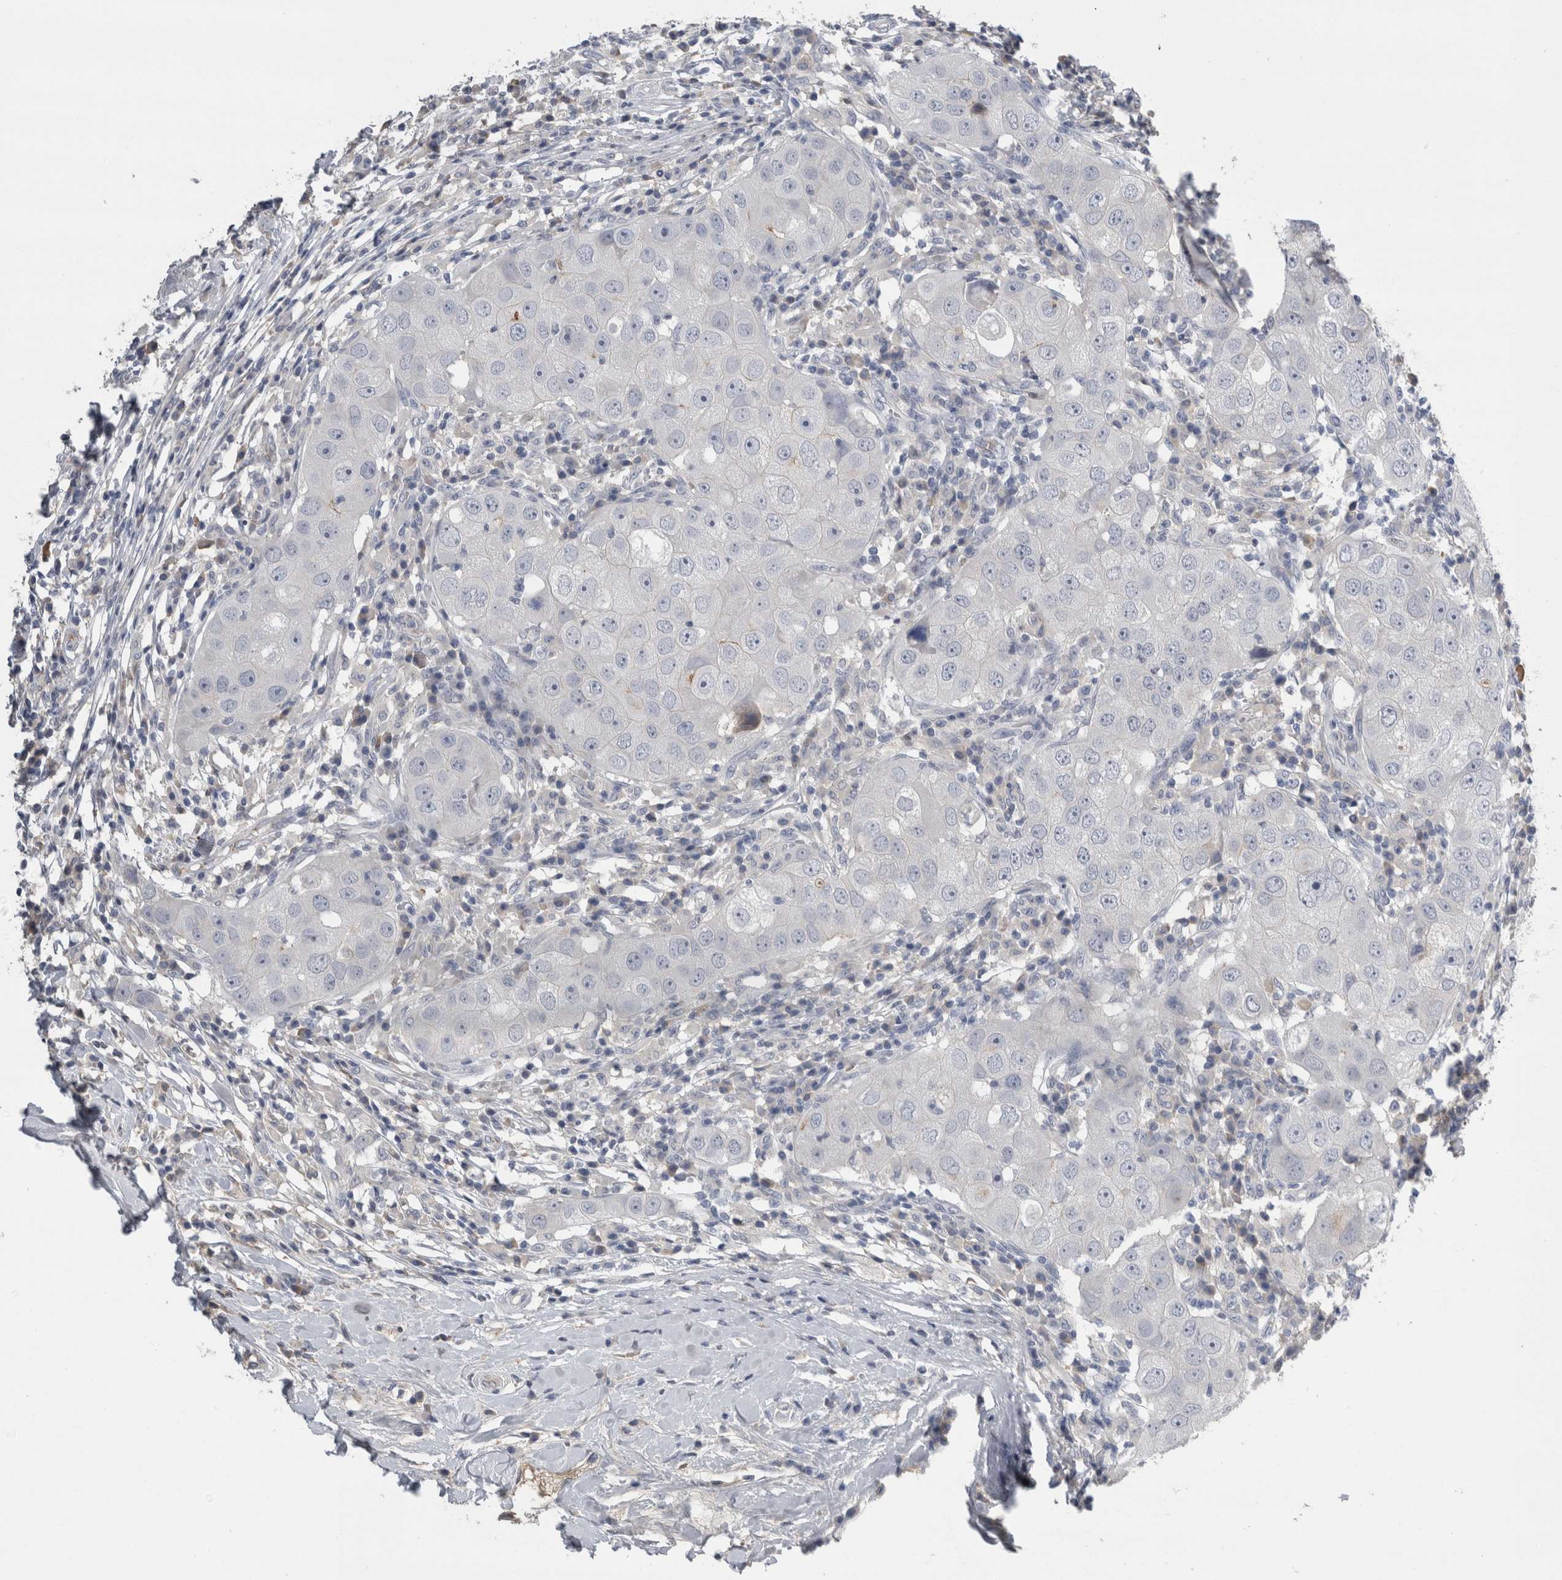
{"staining": {"intensity": "negative", "quantity": "none", "location": "none"}, "tissue": "breast cancer", "cell_type": "Tumor cells", "image_type": "cancer", "snomed": [{"axis": "morphology", "description": "Duct carcinoma"}, {"axis": "topography", "description": "Breast"}], "caption": "IHC photomicrograph of neoplastic tissue: human breast cancer stained with DAB (3,3'-diaminobenzidine) displays no significant protein expression in tumor cells.", "gene": "REG1A", "patient": {"sex": "female", "age": 27}}